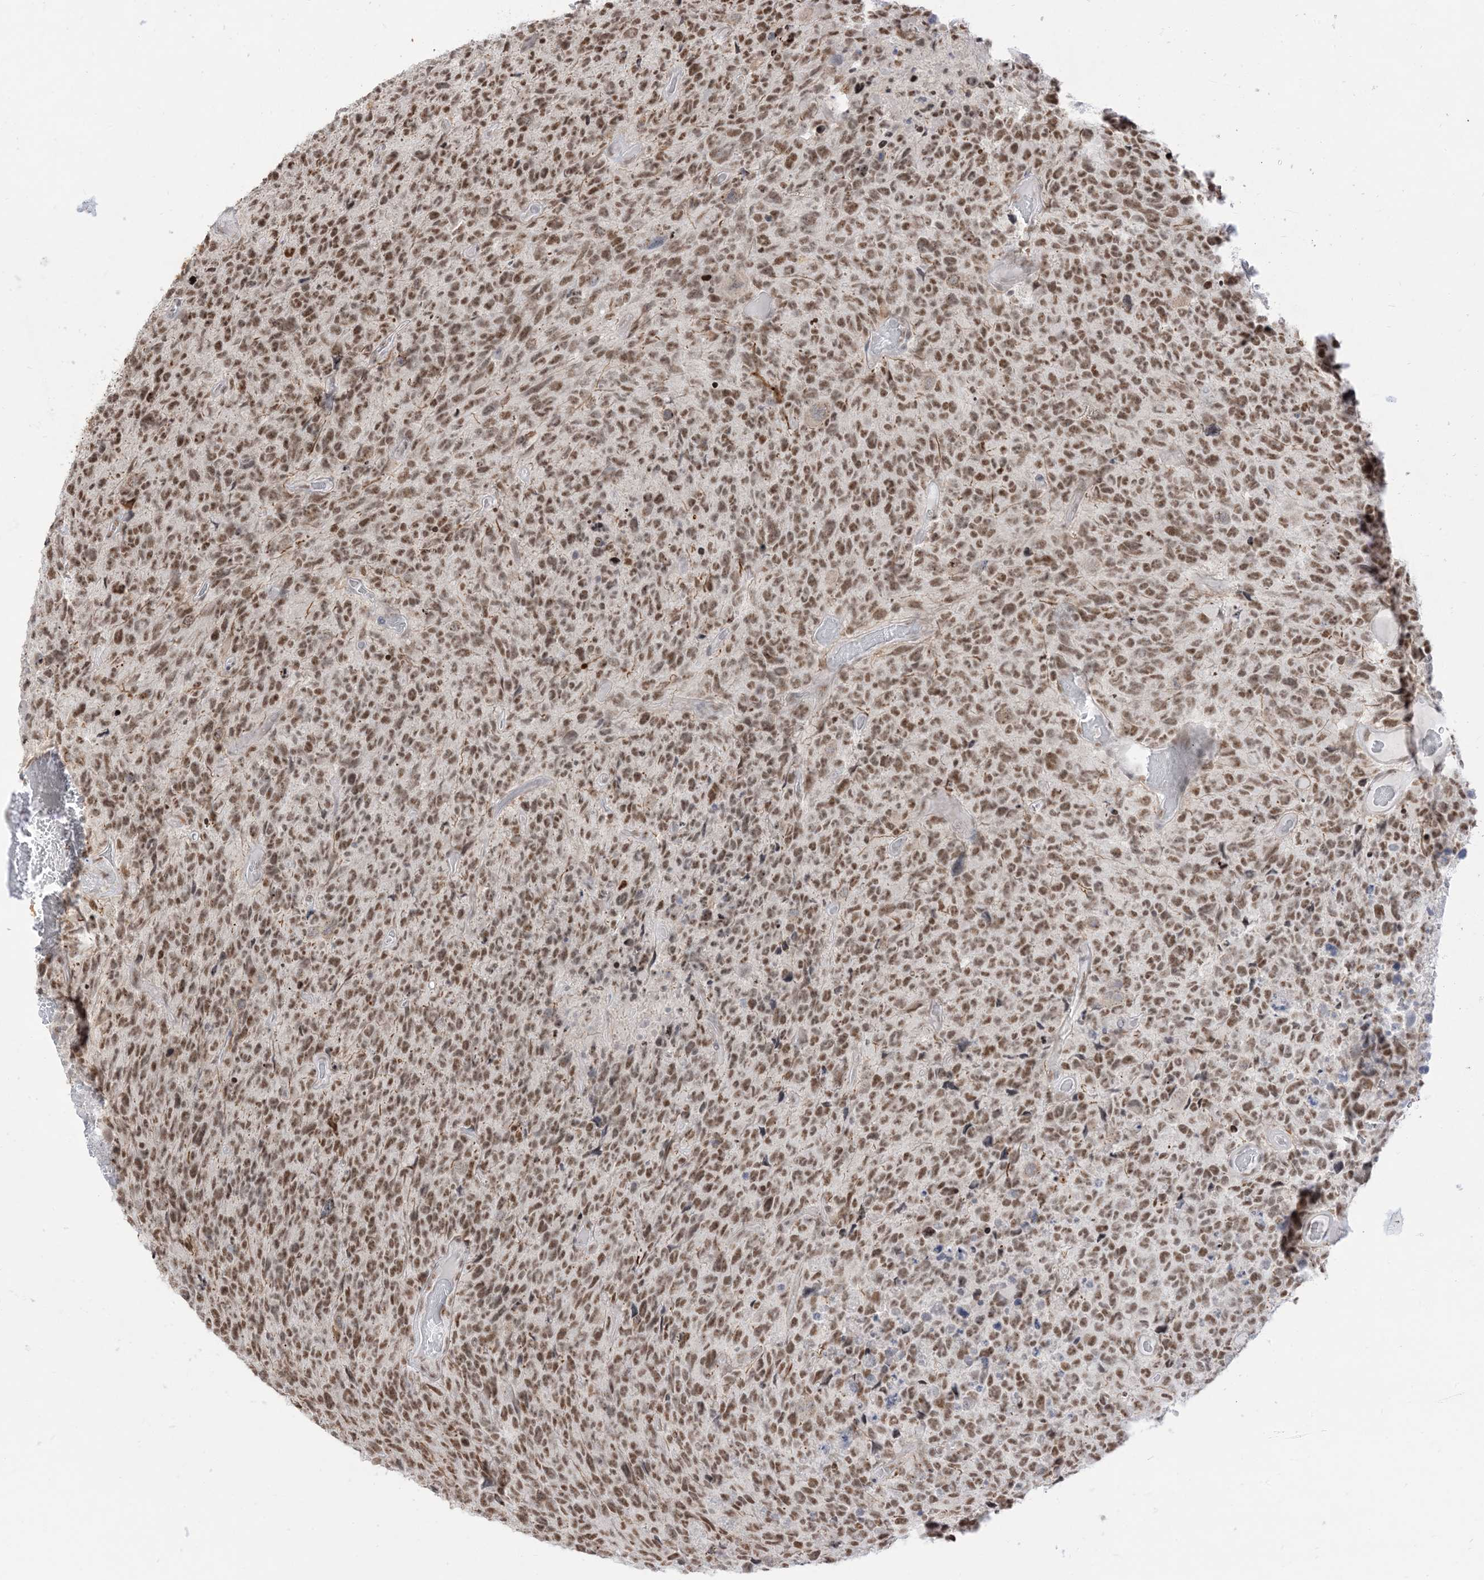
{"staining": {"intensity": "moderate", "quantity": ">75%", "location": "nuclear"}, "tissue": "glioma", "cell_type": "Tumor cells", "image_type": "cancer", "snomed": [{"axis": "morphology", "description": "Glioma, malignant, High grade"}, {"axis": "topography", "description": "Brain"}], "caption": "High-grade glioma (malignant) stained with DAB (3,3'-diaminobenzidine) immunohistochemistry shows medium levels of moderate nuclear staining in about >75% of tumor cells. (Stains: DAB in brown, nuclei in blue, Microscopy: brightfield microscopy at high magnification).", "gene": "ARGLU1", "patient": {"sex": "male", "age": 69}}